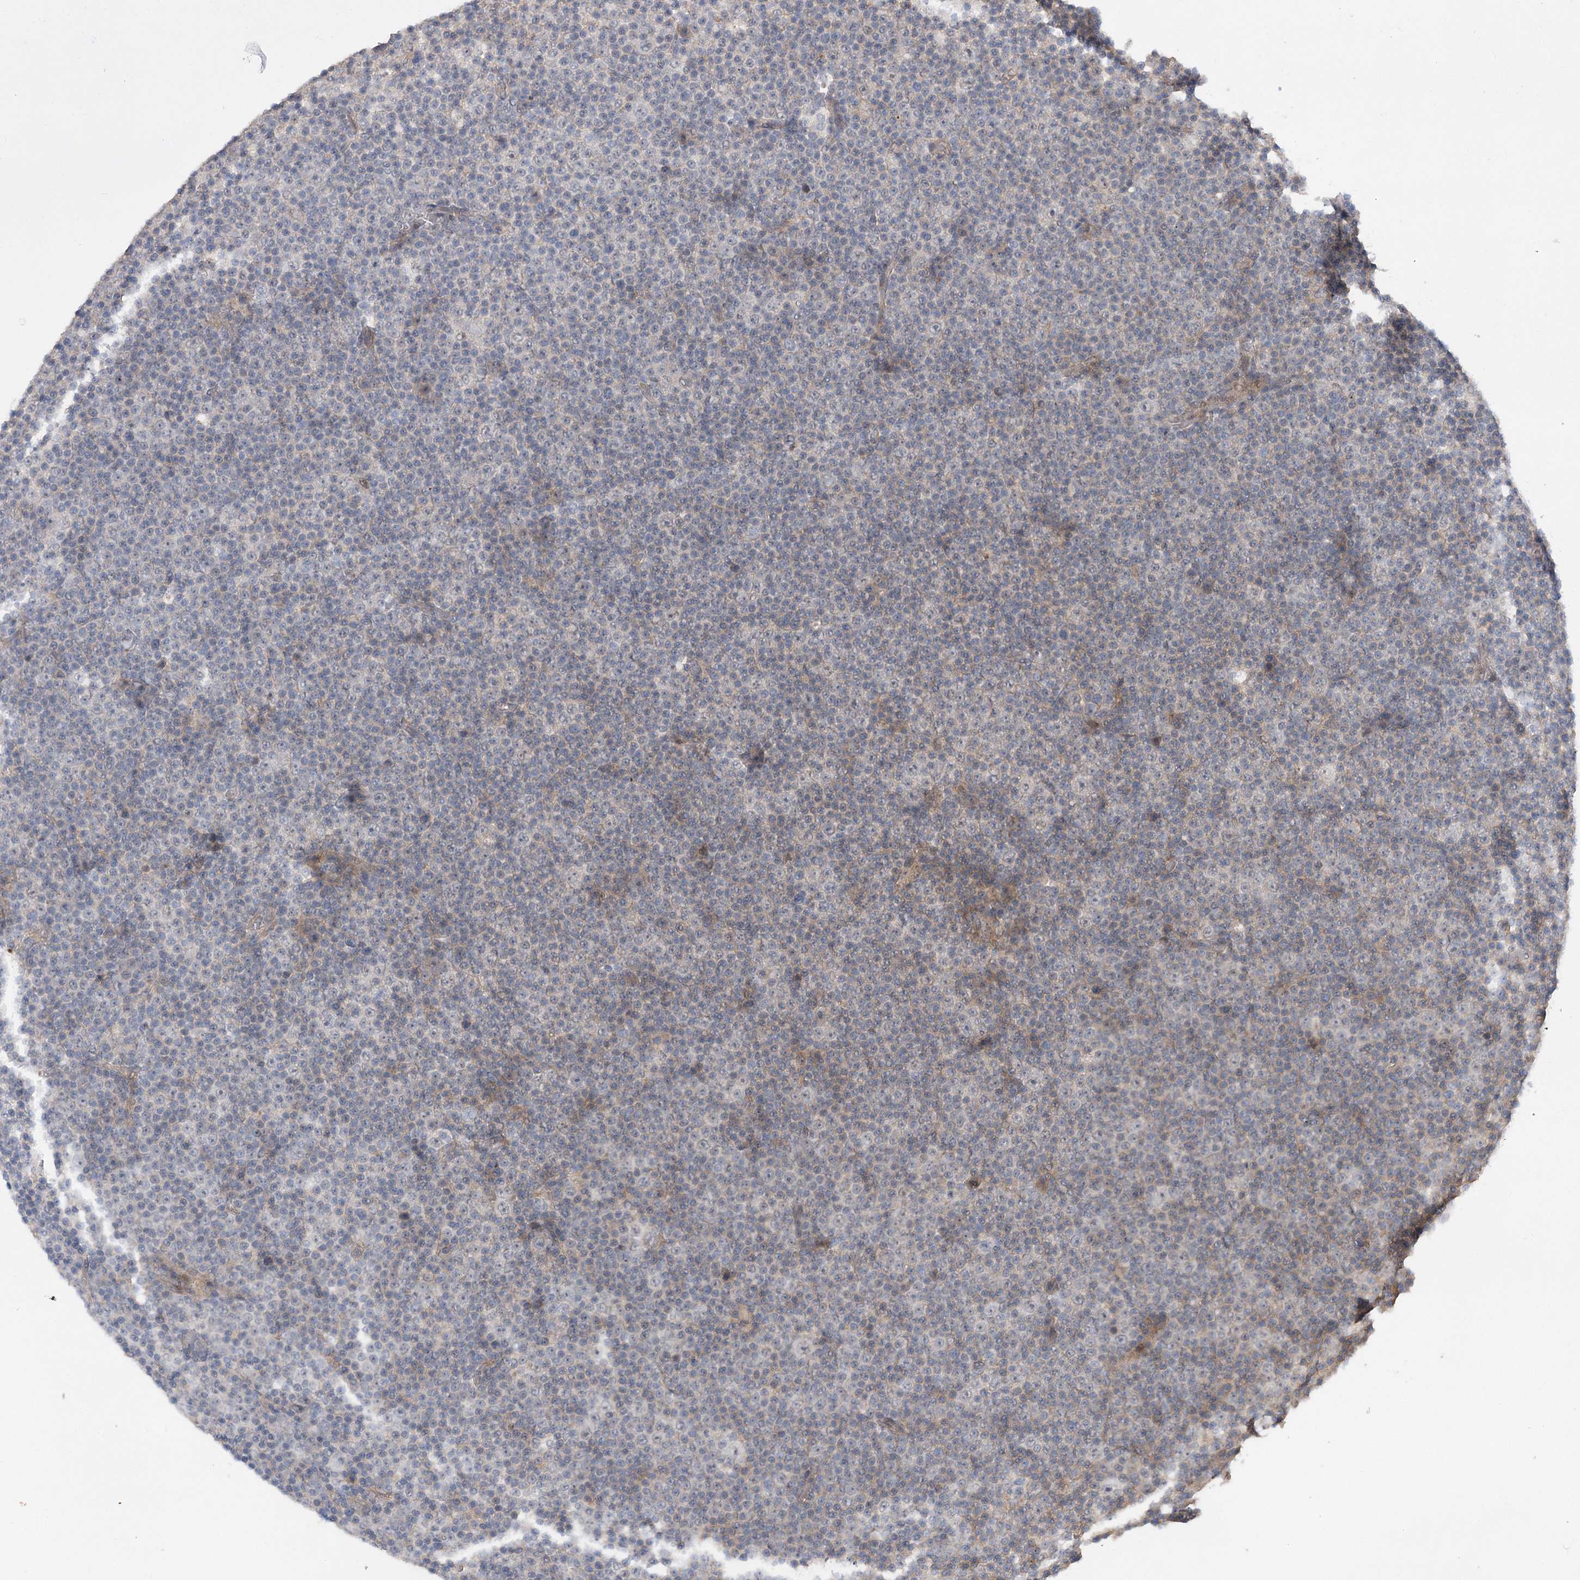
{"staining": {"intensity": "negative", "quantity": "none", "location": "none"}, "tissue": "lymphoma", "cell_type": "Tumor cells", "image_type": "cancer", "snomed": [{"axis": "morphology", "description": "Malignant lymphoma, non-Hodgkin's type, Low grade"}, {"axis": "topography", "description": "Lymph node"}], "caption": "High power microscopy micrograph of an IHC photomicrograph of low-grade malignant lymphoma, non-Hodgkin's type, revealing no significant expression in tumor cells.", "gene": "TENM2", "patient": {"sex": "female", "age": 67}}